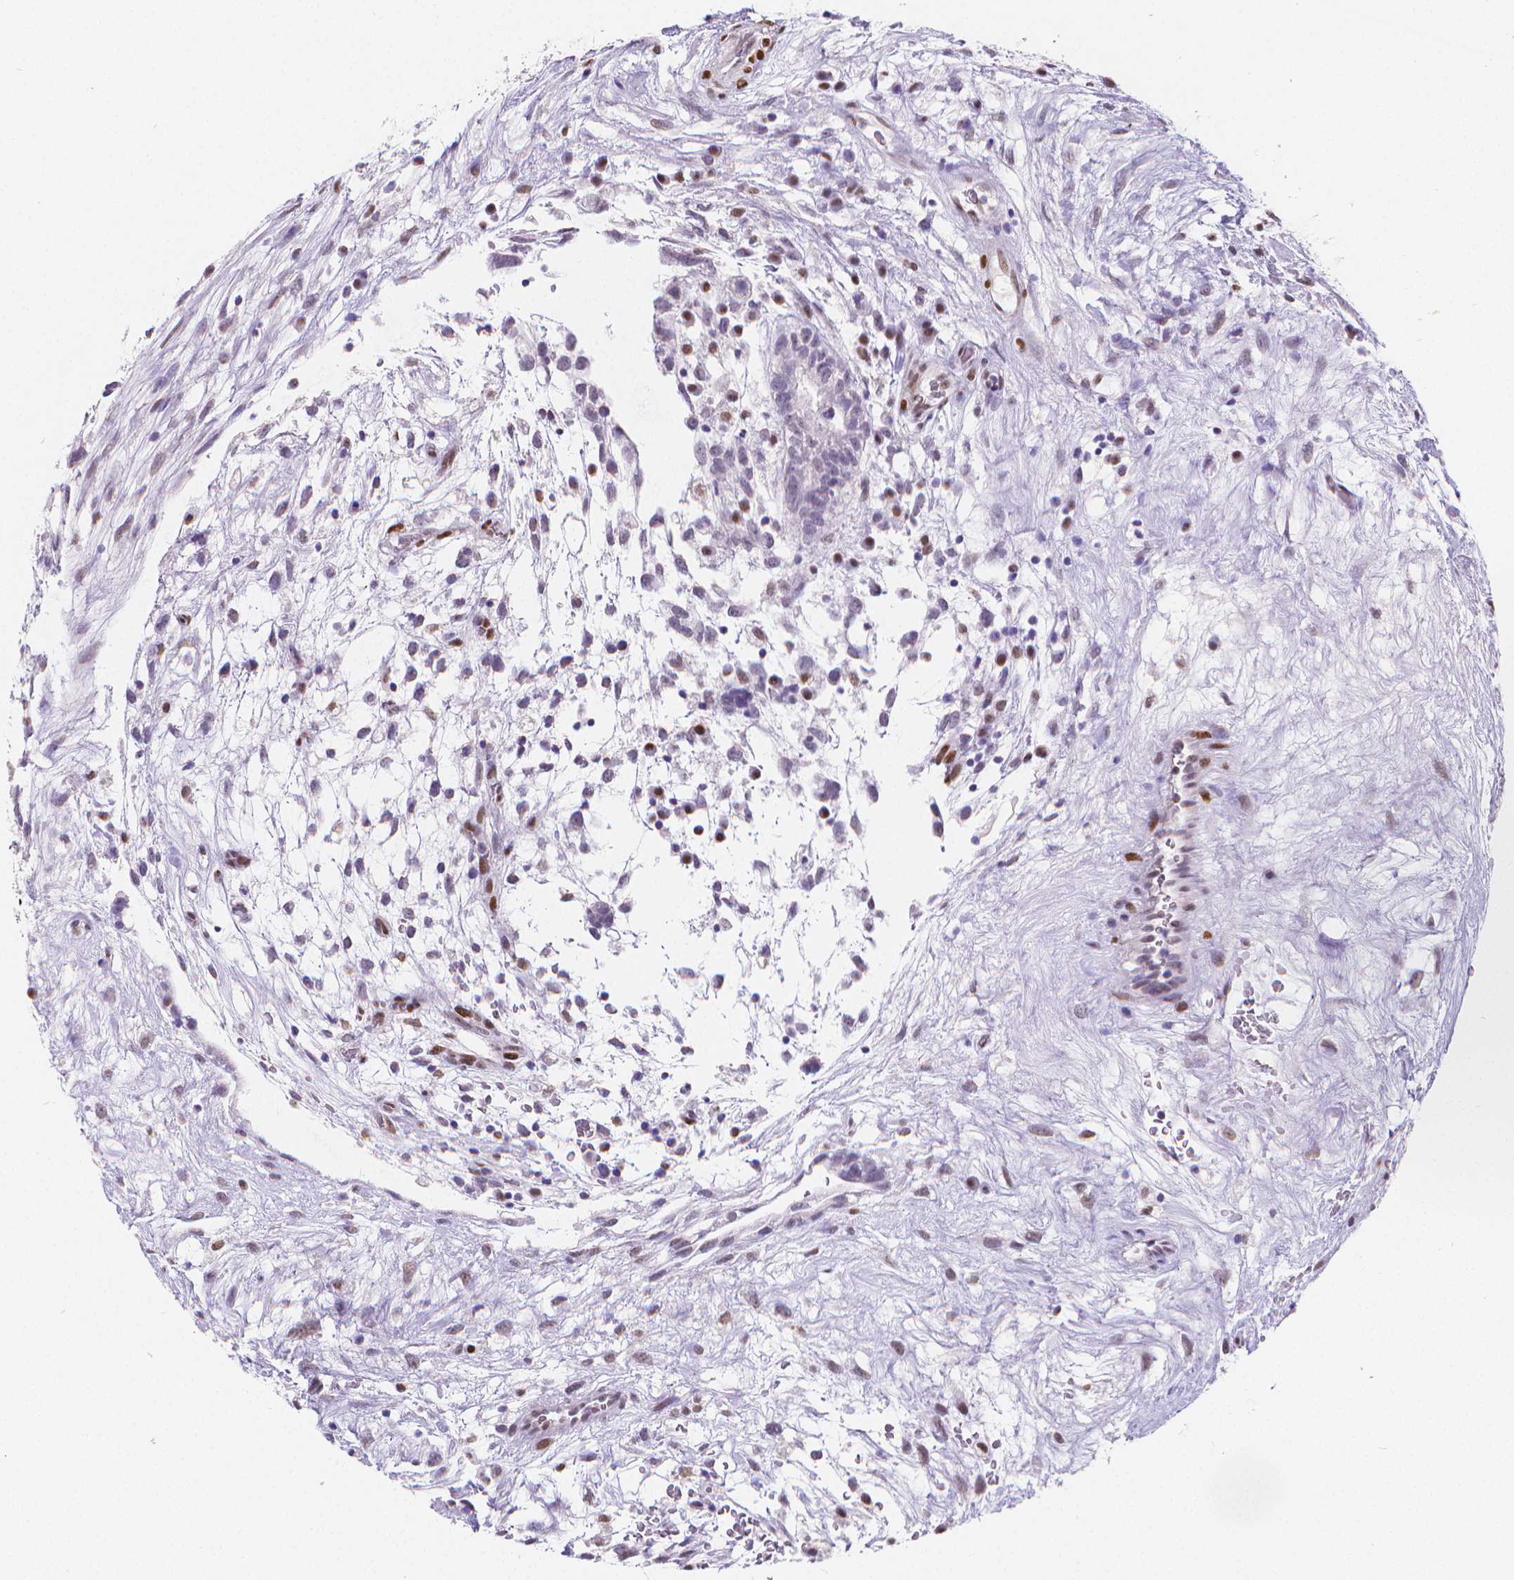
{"staining": {"intensity": "negative", "quantity": "none", "location": "none"}, "tissue": "testis cancer", "cell_type": "Tumor cells", "image_type": "cancer", "snomed": [{"axis": "morphology", "description": "Normal tissue, NOS"}, {"axis": "morphology", "description": "Carcinoma, Embryonal, NOS"}, {"axis": "topography", "description": "Testis"}], "caption": "DAB (3,3'-diaminobenzidine) immunohistochemical staining of human testis embryonal carcinoma demonstrates no significant expression in tumor cells. Brightfield microscopy of immunohistochemistry stained with DAB (3,3'-diaminobenzidine) (brown) and hematoxylin (blue), captured at high magnification.", "gene": "MEF2C", "patient": {"sex": "male", "age": 32}}